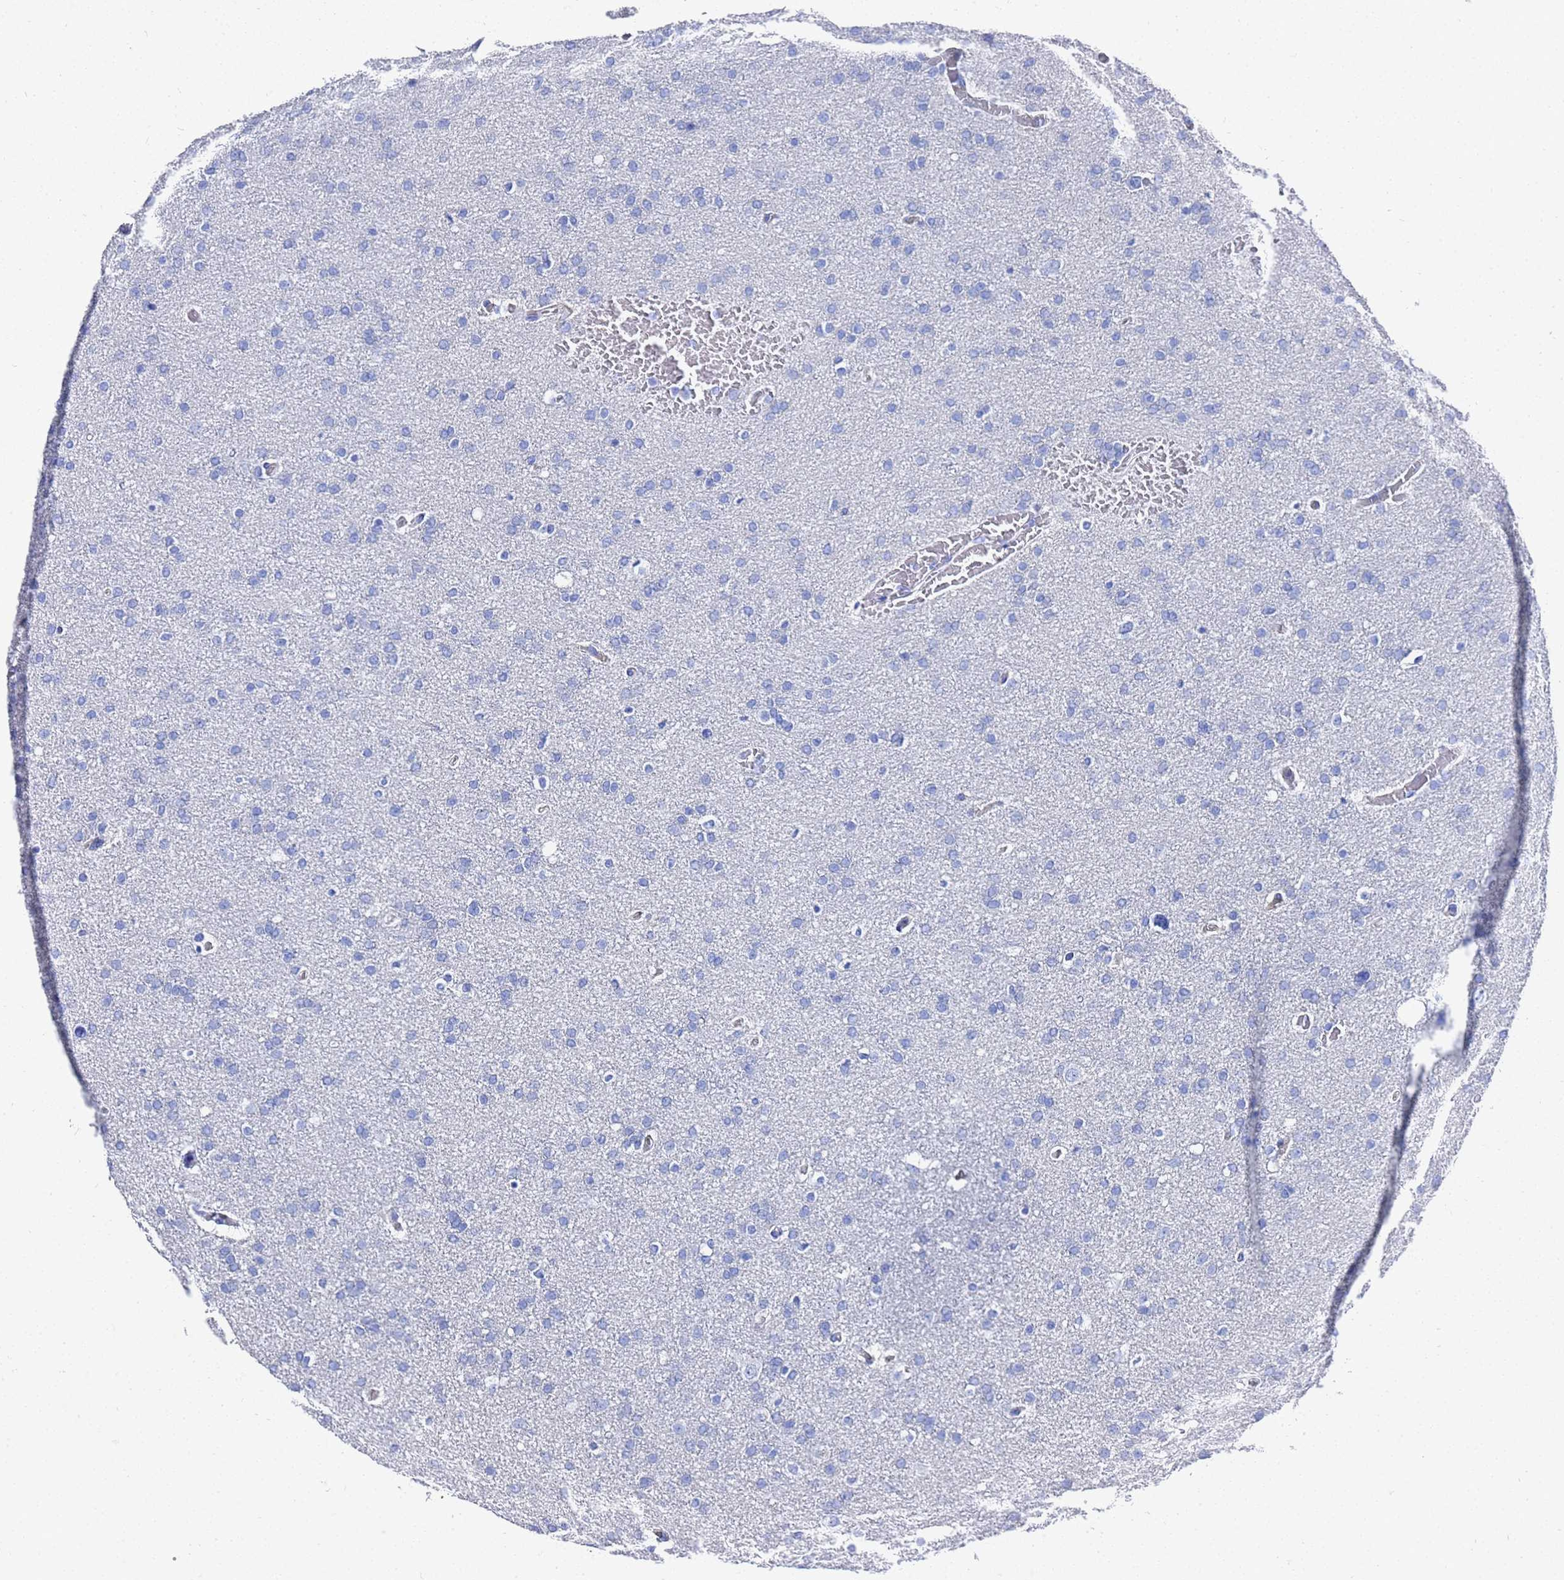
{"staining": {"intensity": "negative", "quantity": "none", "location": "none"}, "tissue": "glioma", "cell_type": "Tumor cells", "image_type": "cancer", "snomed": [{"axis": "morphology", "description": "Glioma, malignant, High grade"}, {"axis": "topography", "description": "Cerebral cortex"}], "caption": "Human glioma stained for a protein using immunohistochemistry (IHC) exhibits no expression in tumor cells.", "gene": "GGT1", "patient": {"sex": "female", "age": 36}}